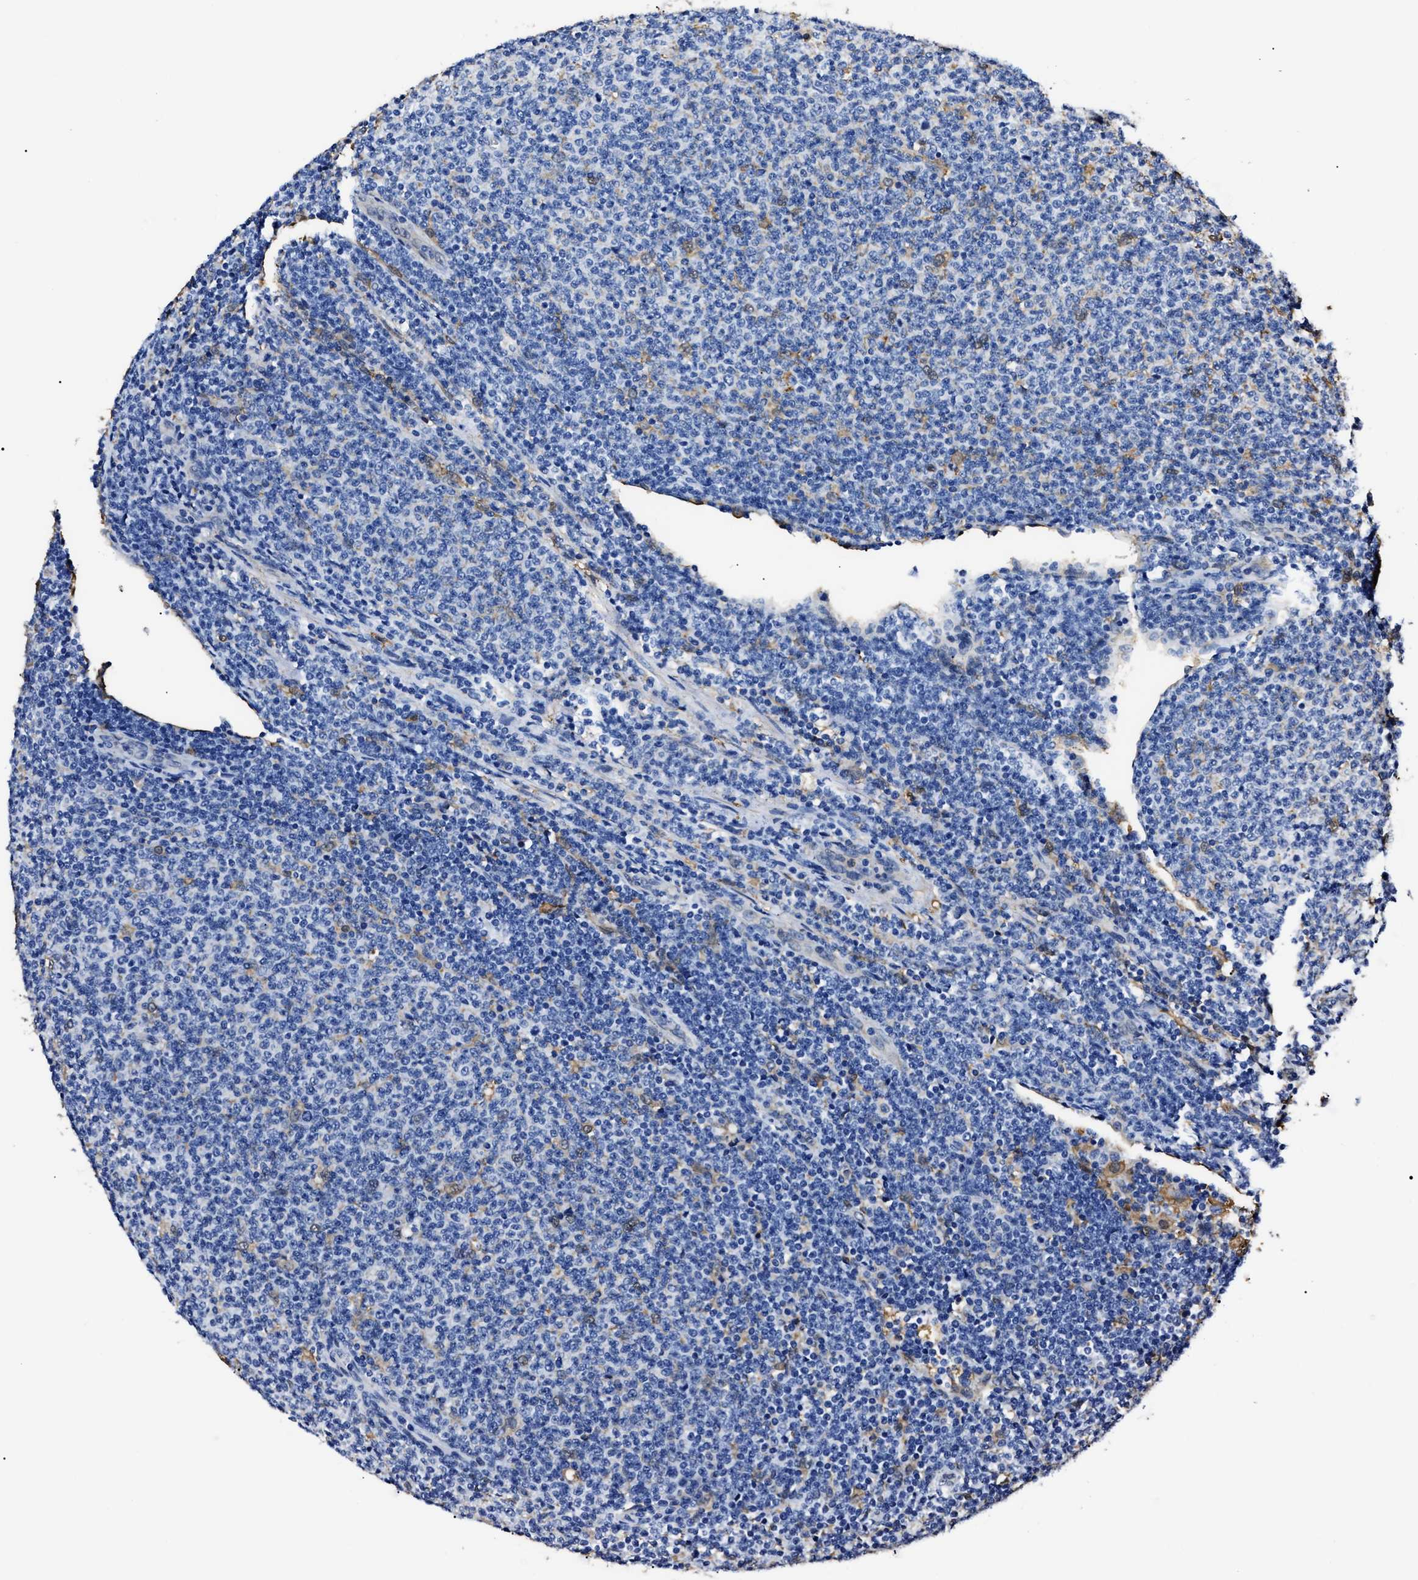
{"staining": {"intensity": "negative", "quantity": "none", "location": "none"}, "tissue": "lymphoma", "cell_type": "Tumor cells", "image_type": "cancer", "snomed": [{"axis": "morphology", "description": "Malignant lymphoma, non-Hodgkin's type, Low grade"}, {"axis": "topography", "description": "Lymph node"}], "caption": "This is an immunohistochemistry (IHC) image of lymphoma. There is no expression in tumor cells.", "gene": "ALDH1A1", "patient": {"sex": "male", "age": 66}}